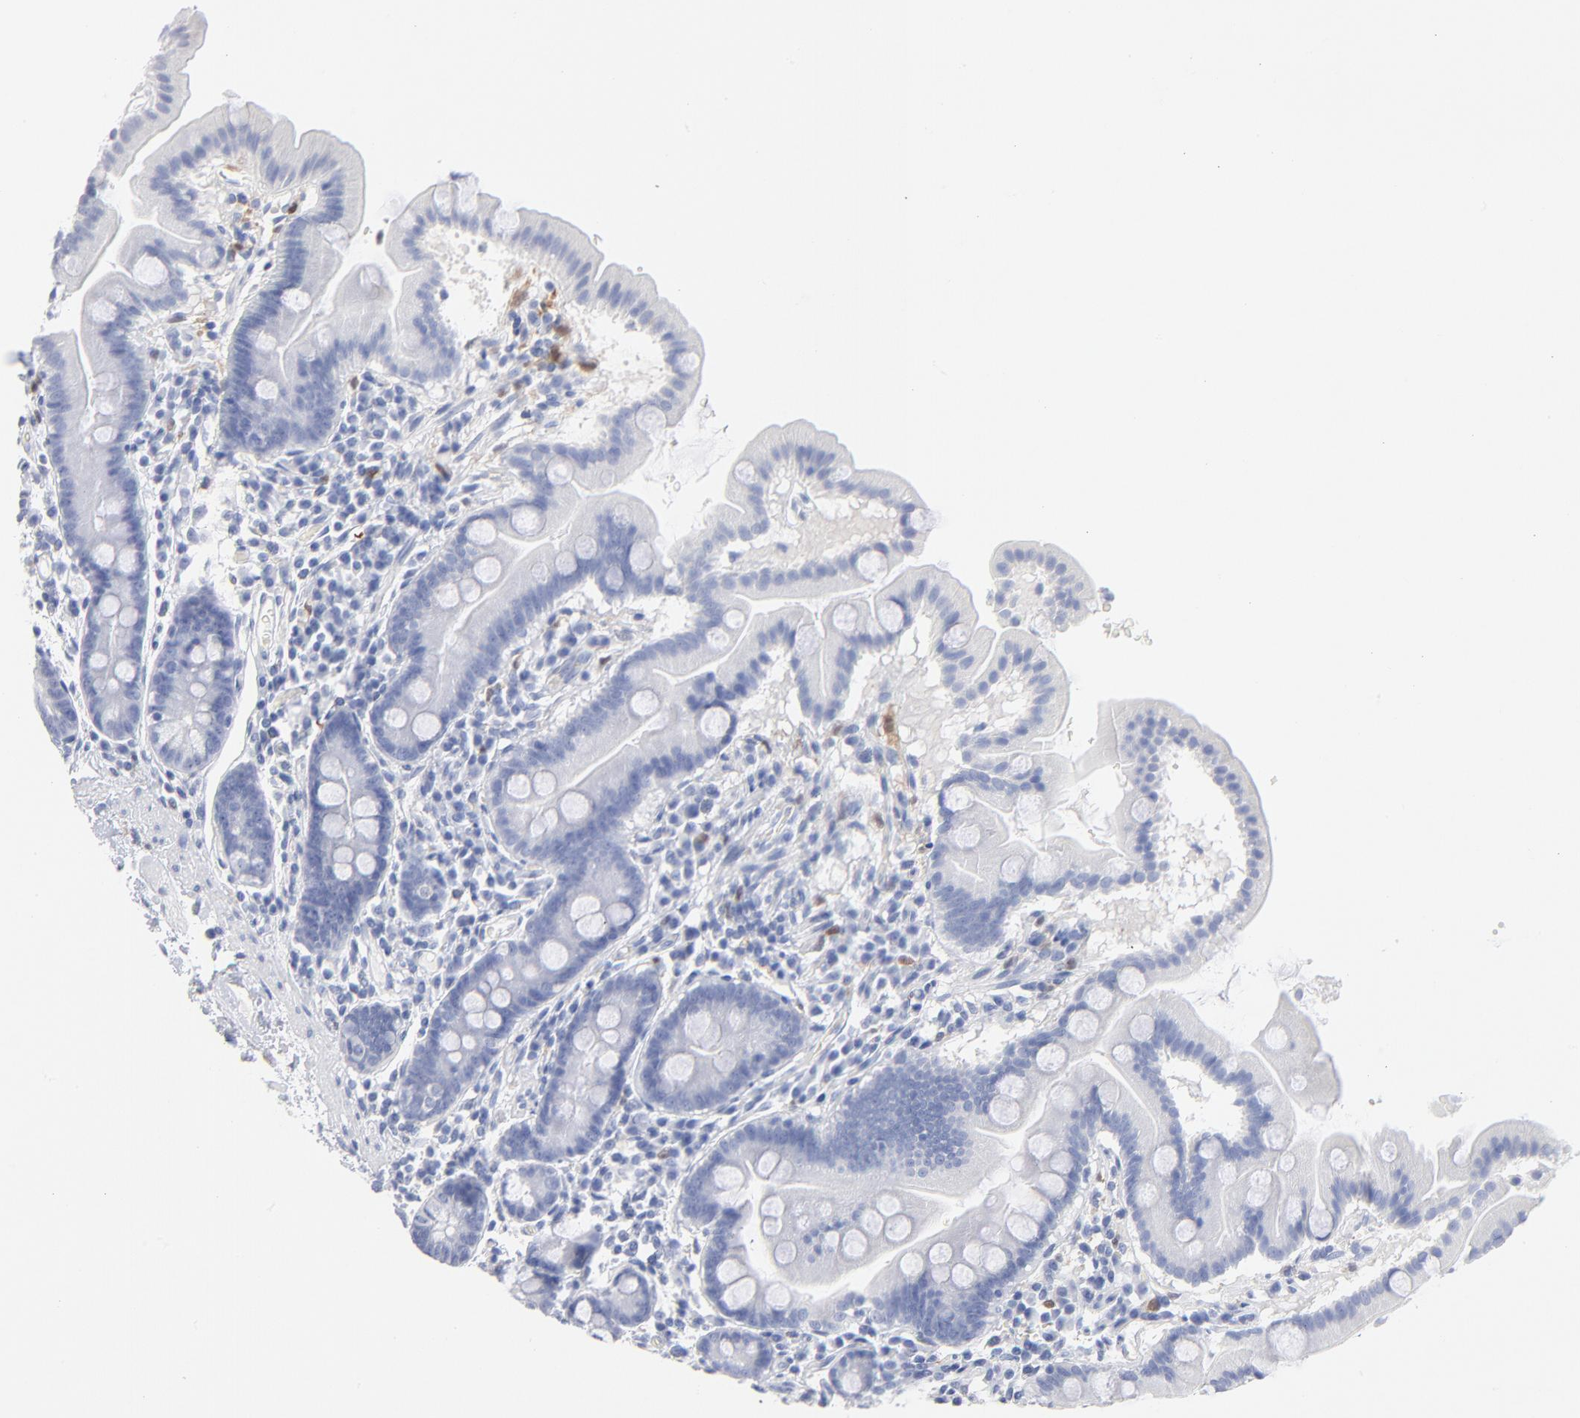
{"staining": {"intensity": "negative", "quantity": "none", "location": "none"}, "tissue": "duodenum", "cell_type": "Glandular cells", "image_type": "normal", "snomed": [{"axis": "morphology", "description": "Normal tissue, NOS"}, {"axis": "topography", "description": "Duodenum"}], "caption": "Human duodenum stained for a protein using IHC reveals no expression in glandular cells.", "gene": "IFIT2", "patient": {"sex": "male", "age": 50}}